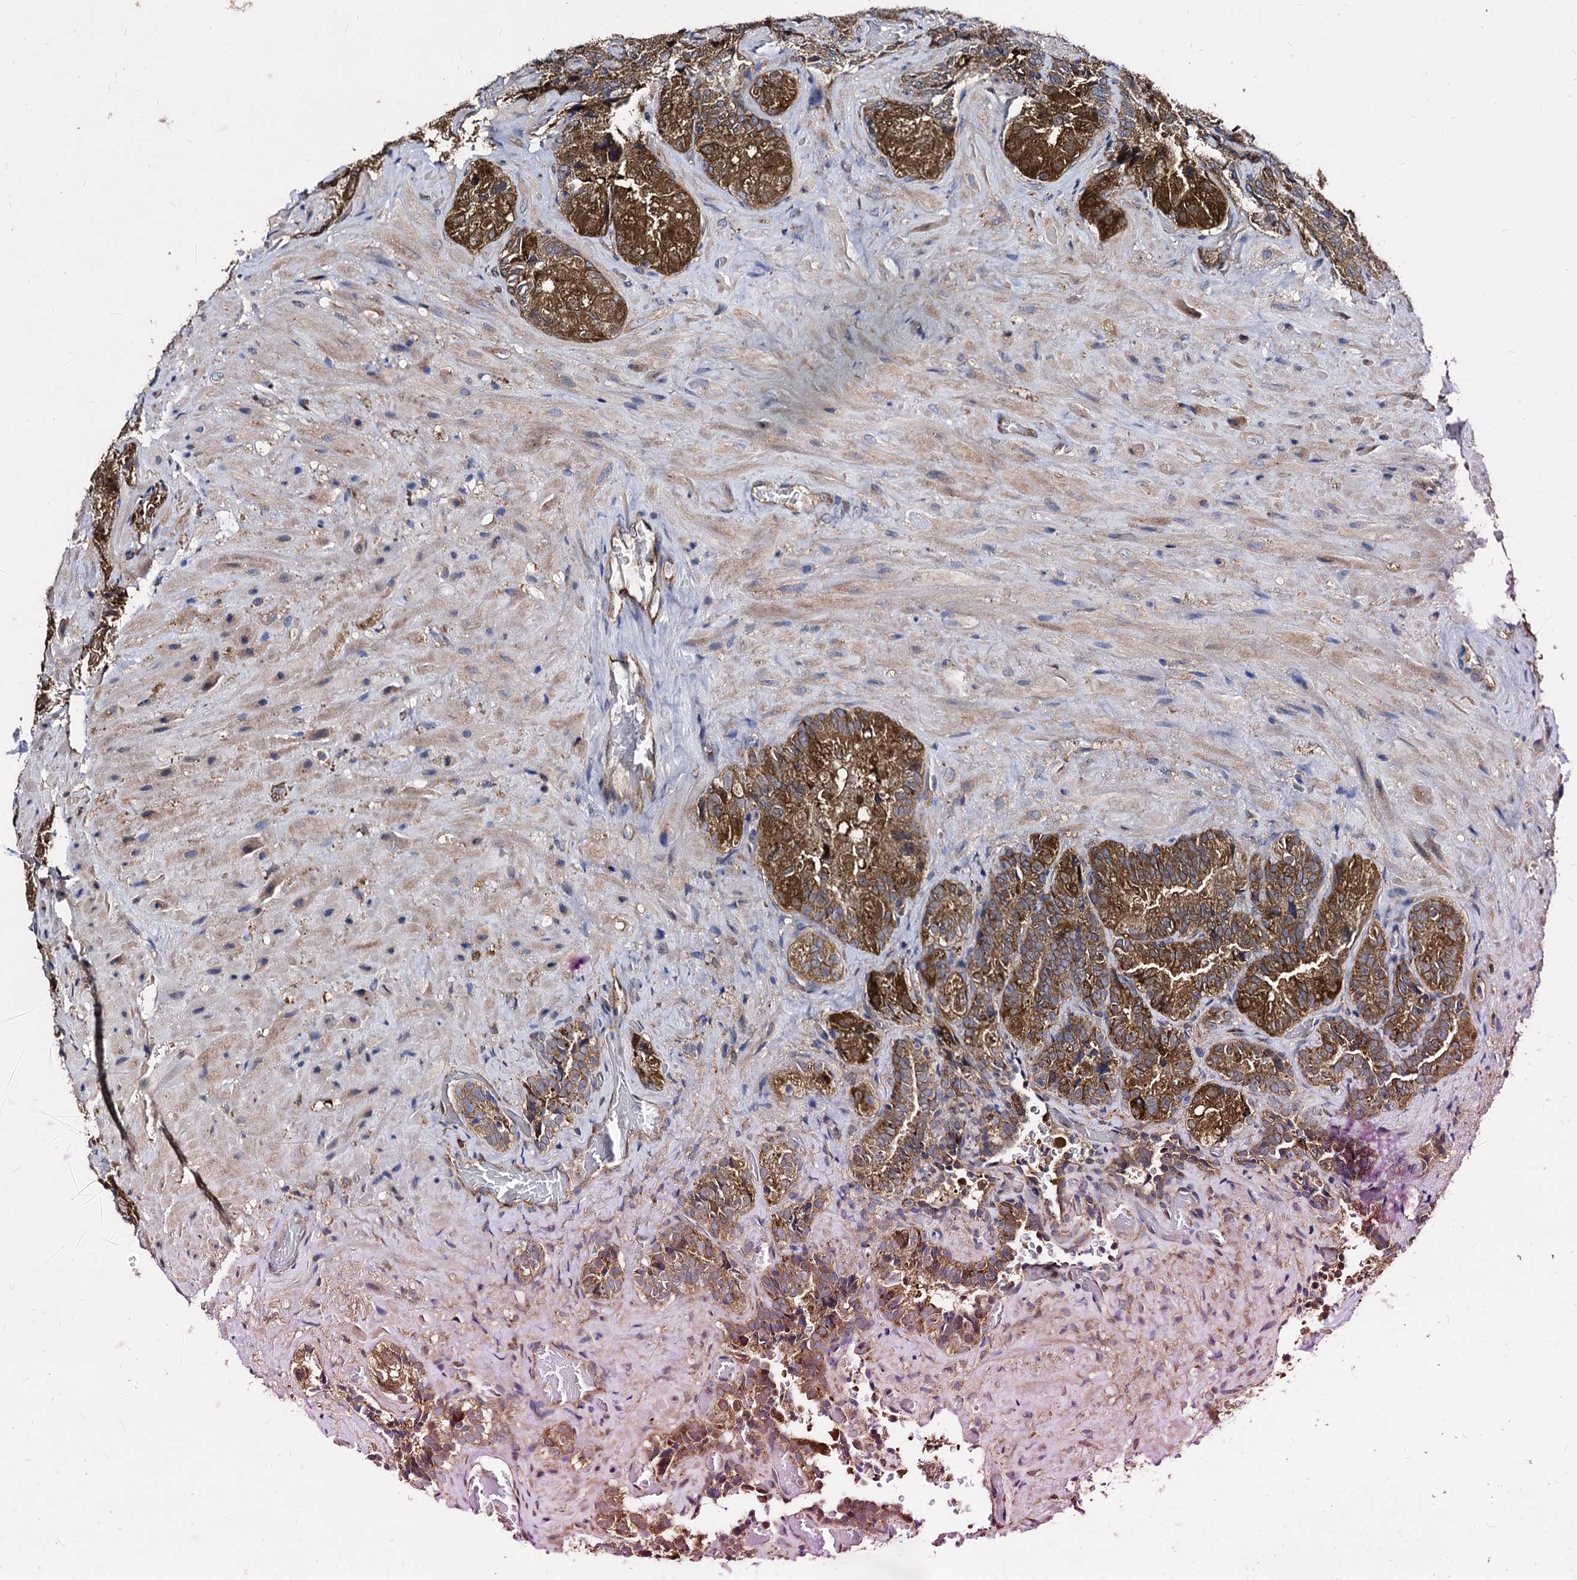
{"staining": {"intensity": "moderate", "quantity": ">75%", "location": "cytoplasmic/membranous"}, "tissue": "seminal vesicle", "cell_type": "Glandular cells", "image_type": "normal", "snomed": [{"axis": "morphology", "description": "Normal tissue, NOS"}, {"axis": "topography", "description": "Prostate and seminal vesicle, NOS"}, {"axis": "topography", "description": "Prostate"}, {"axis": "topography", "description": "Seminal veicle"}], "caption": "High-magnification brightfield microscopy of normal seminal vesicle stained with DAB (3,3'-diaminobenzidine) (brown) and counterstained with hematoxylin (blue). glandular cells exhibit moderate cytoplasmic/membranous staining is seen in about>75% of cells.", "gene": "NME1", "patient": {"sex": "male", "age": 67}}